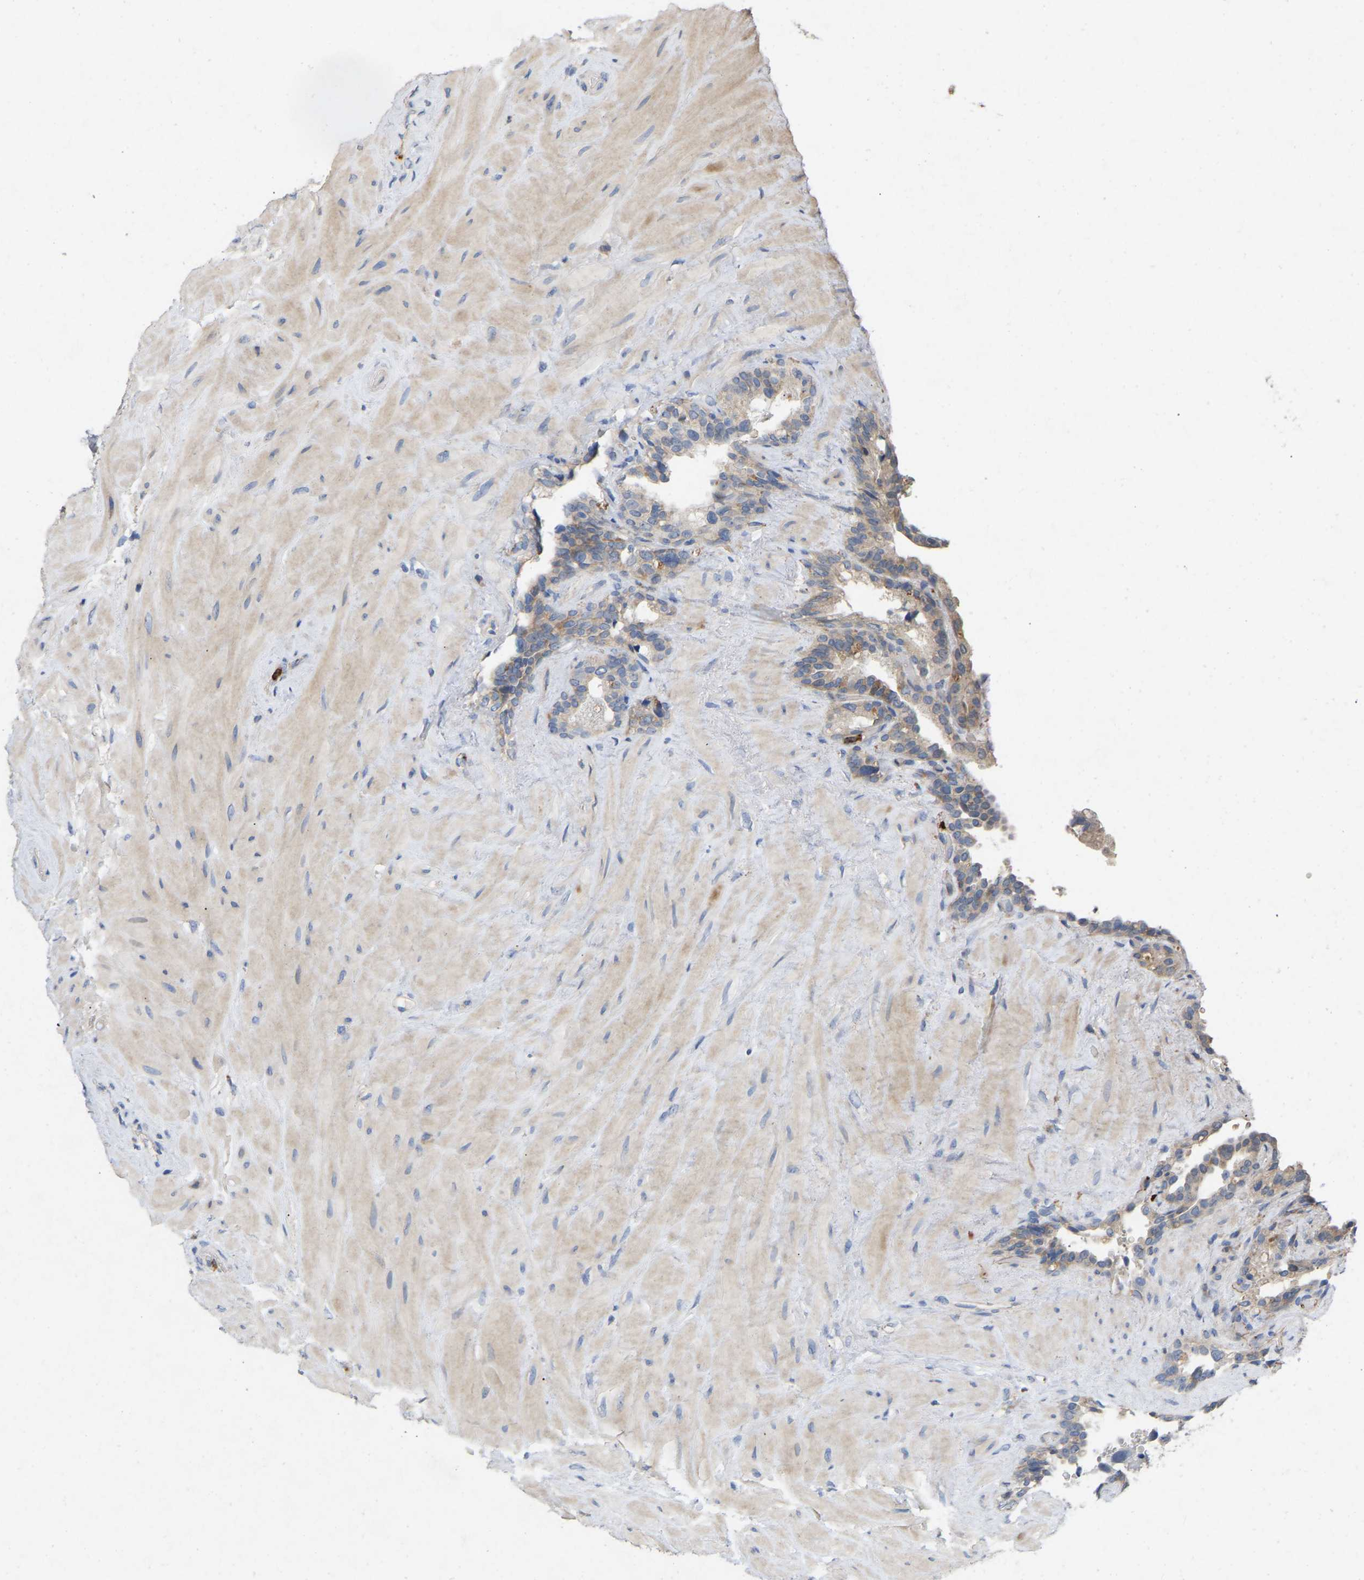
{"staining": {"intensity": "strong", "quantity": "<25%", "location": "cytoplasmic/membranous"}, "tissue": "seminal vesicle", "cell_type": "Glandular cells", "image_type": "normal", "snomed": [{"axis": "morphology", "description": "Normal tissue, NOS"}, {"axis": "topography", "description": "Seminal veicle"}], "caption": "IHC photomicrograph of benign seminal vesicle stained for a protein (brown), which shows medium levels of strong cytoplasmic/membranous expression in about <25% of glandular cells.", "gene": "RHEB", "patient": {"sex": "male", "age": 68}}